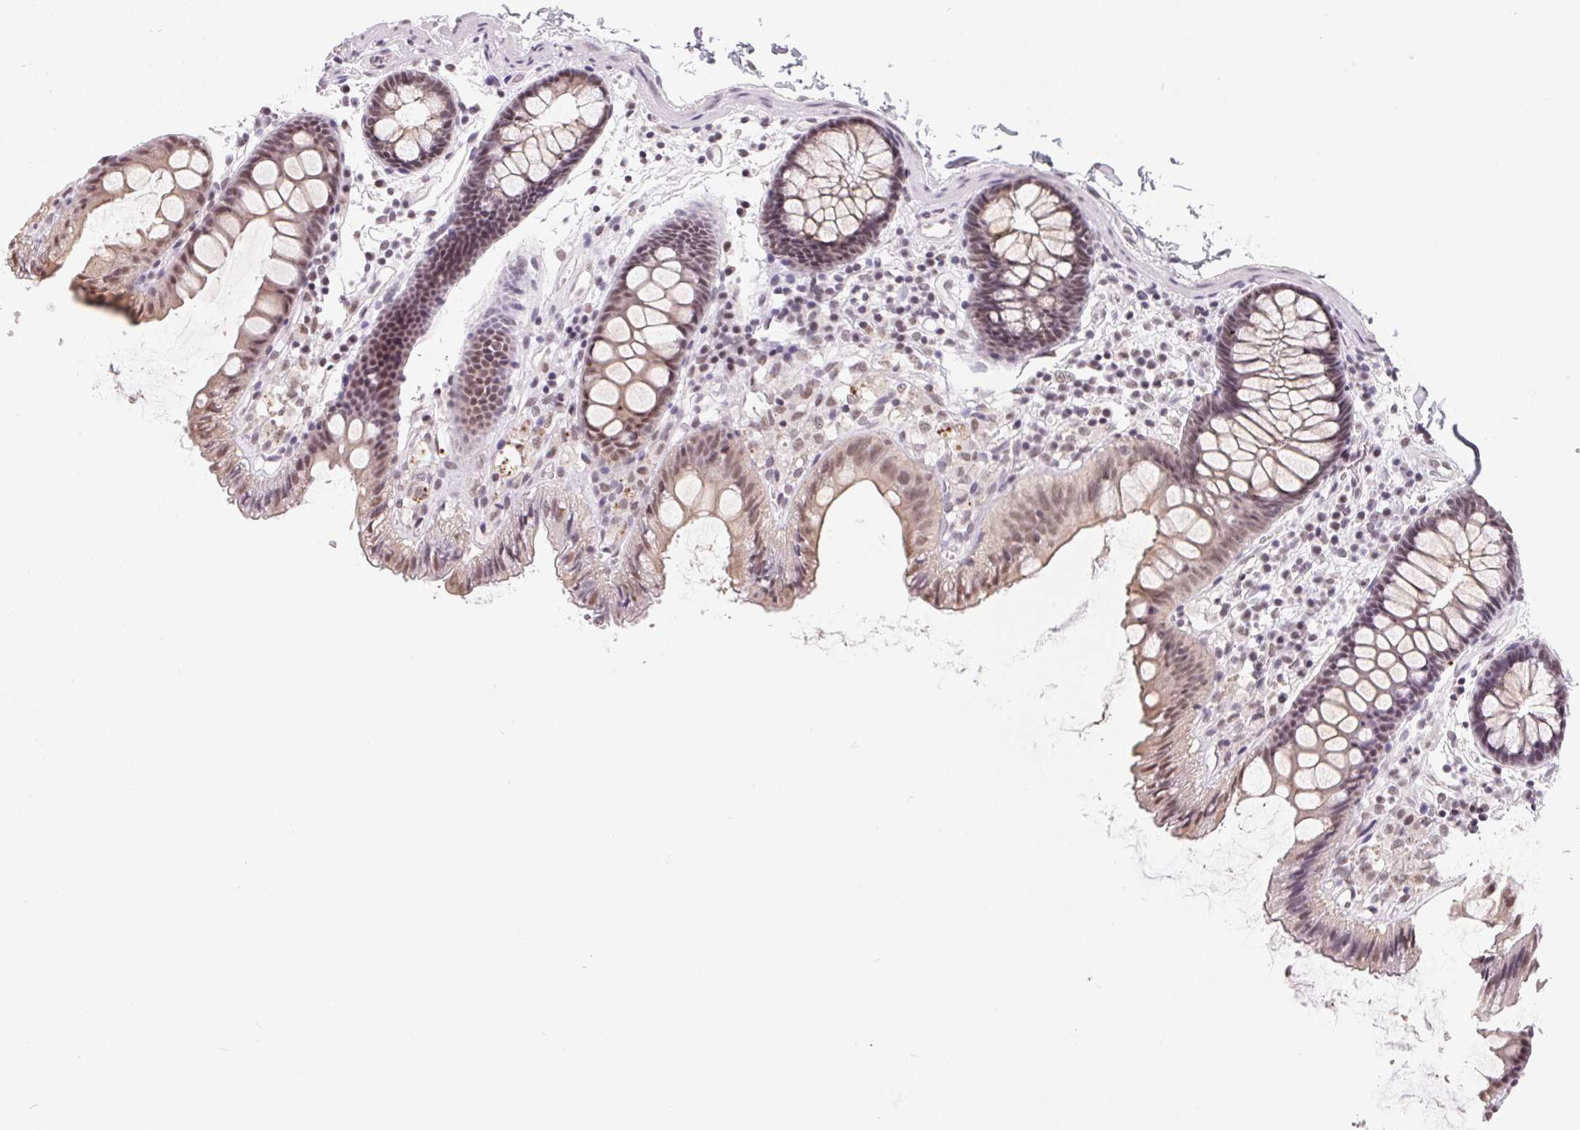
{"staining": {"intensity": "weak", "quantity": "25%-75%", "location": "nuclear"}, "tissue": "colon", "cell_type": "Endothelial cells", "image_type": "normal", "snomed": [{"axis": "morphology", "description": "Normal tissue, NOS"}, {"axis": "topography", "description": "Colon"}], "caption": "Brown immunohistochemical staining in benign colon displays weak nuclear staining in approximately 25%-75% of endothelial cells.", "gene": "TCERG1", "patient": {"sex": "male", "age": 84}}